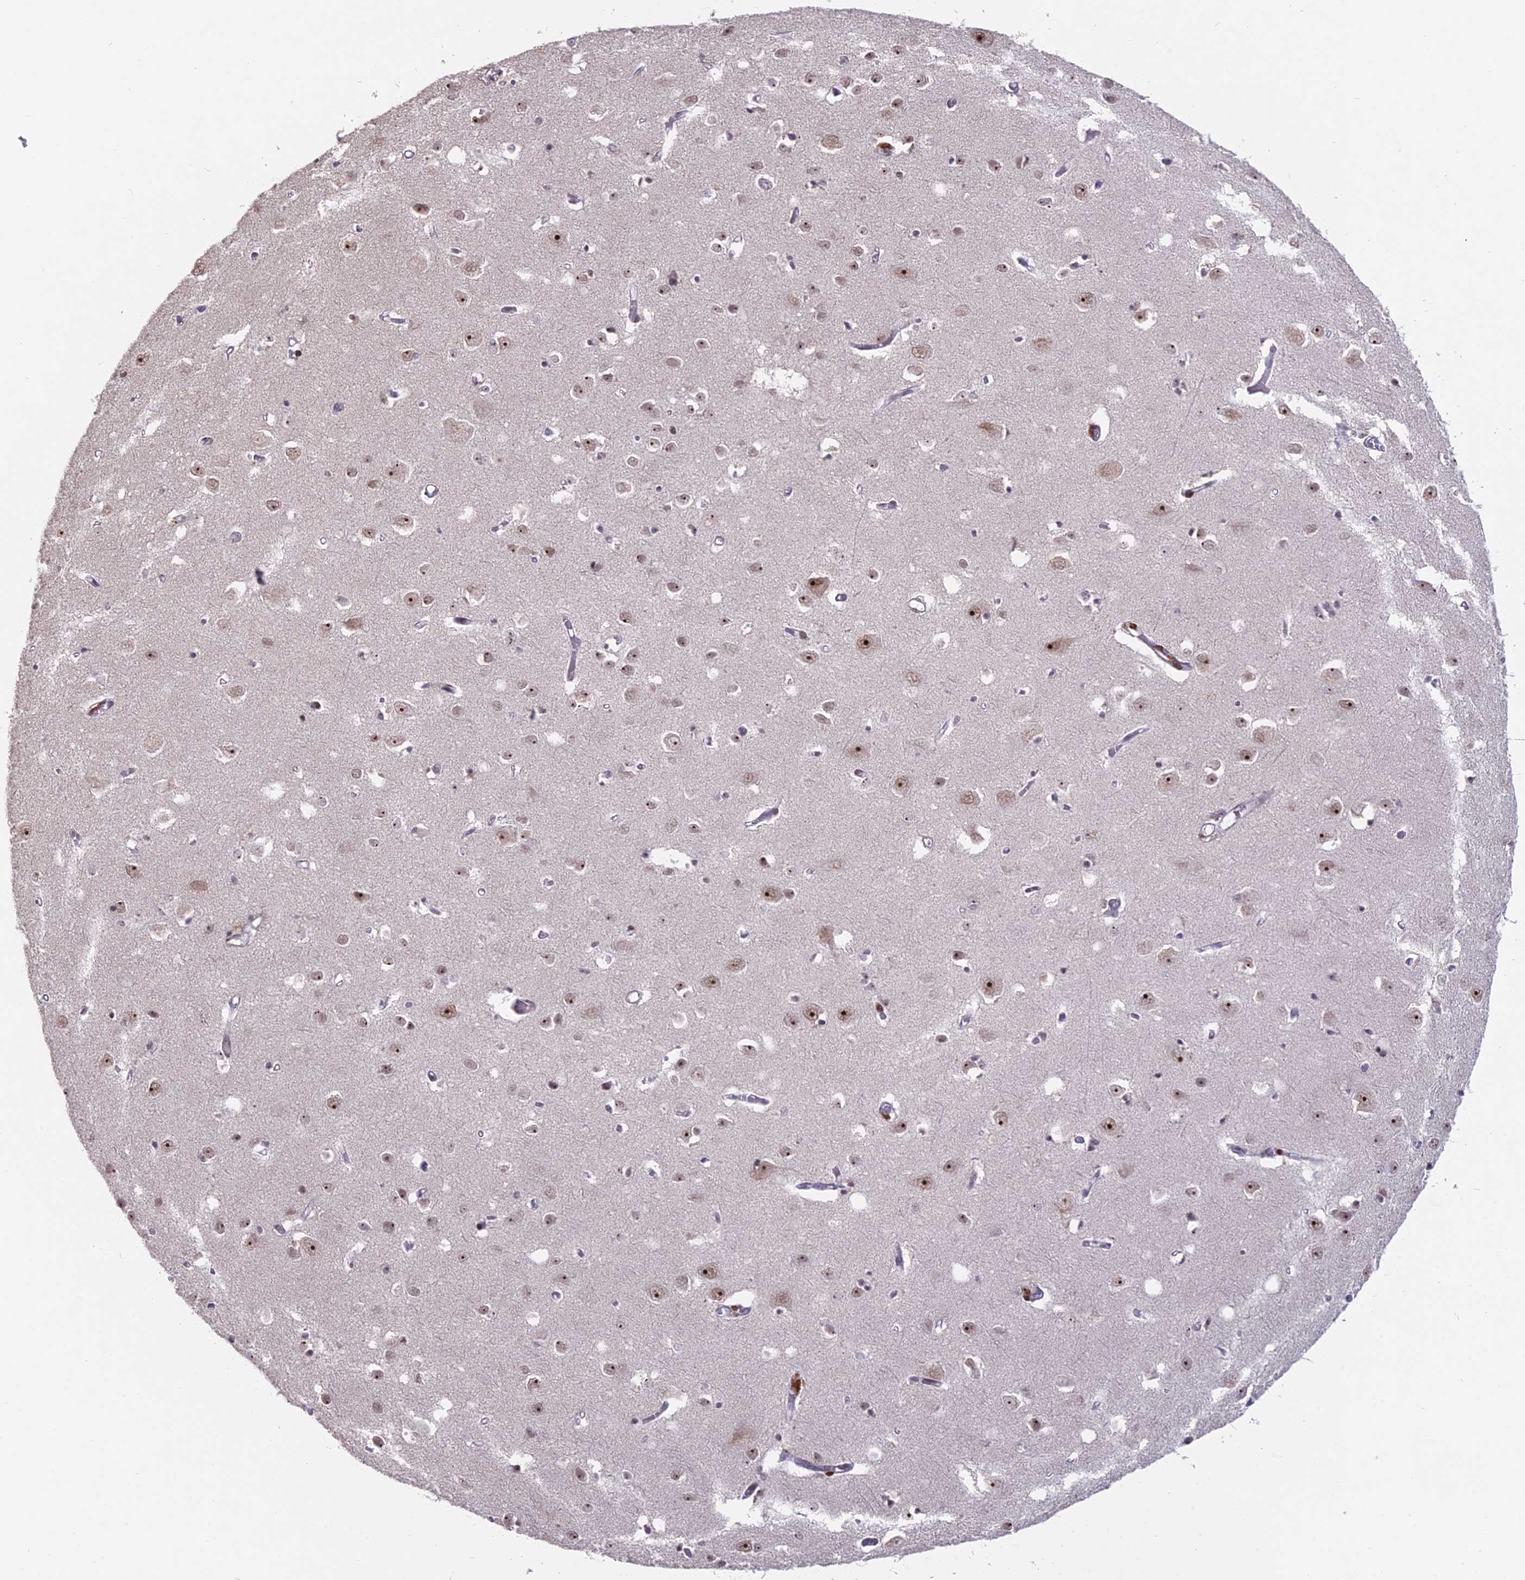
{"staining": {"intensity": "negative", "quantity": "none", "location": "none"}, "tissue": "cerebral cortex", "cell_type": "Endothelial cells", "image_type": "normal", "snomed": [{"axis": "morphology", "description": "Normal tissue, NOS"}, {"axis": "topography", "description": "Cerebral cortex"}], "caption": "Image shows no significant protein staining in endothelial cells of benign cerebral cortex. (Brightfield microscopy of DAB immunohistochemistry (IHC) at high magnification).", "gene": "FAM131A", "patient": {"sex": "female", "age": 64}}